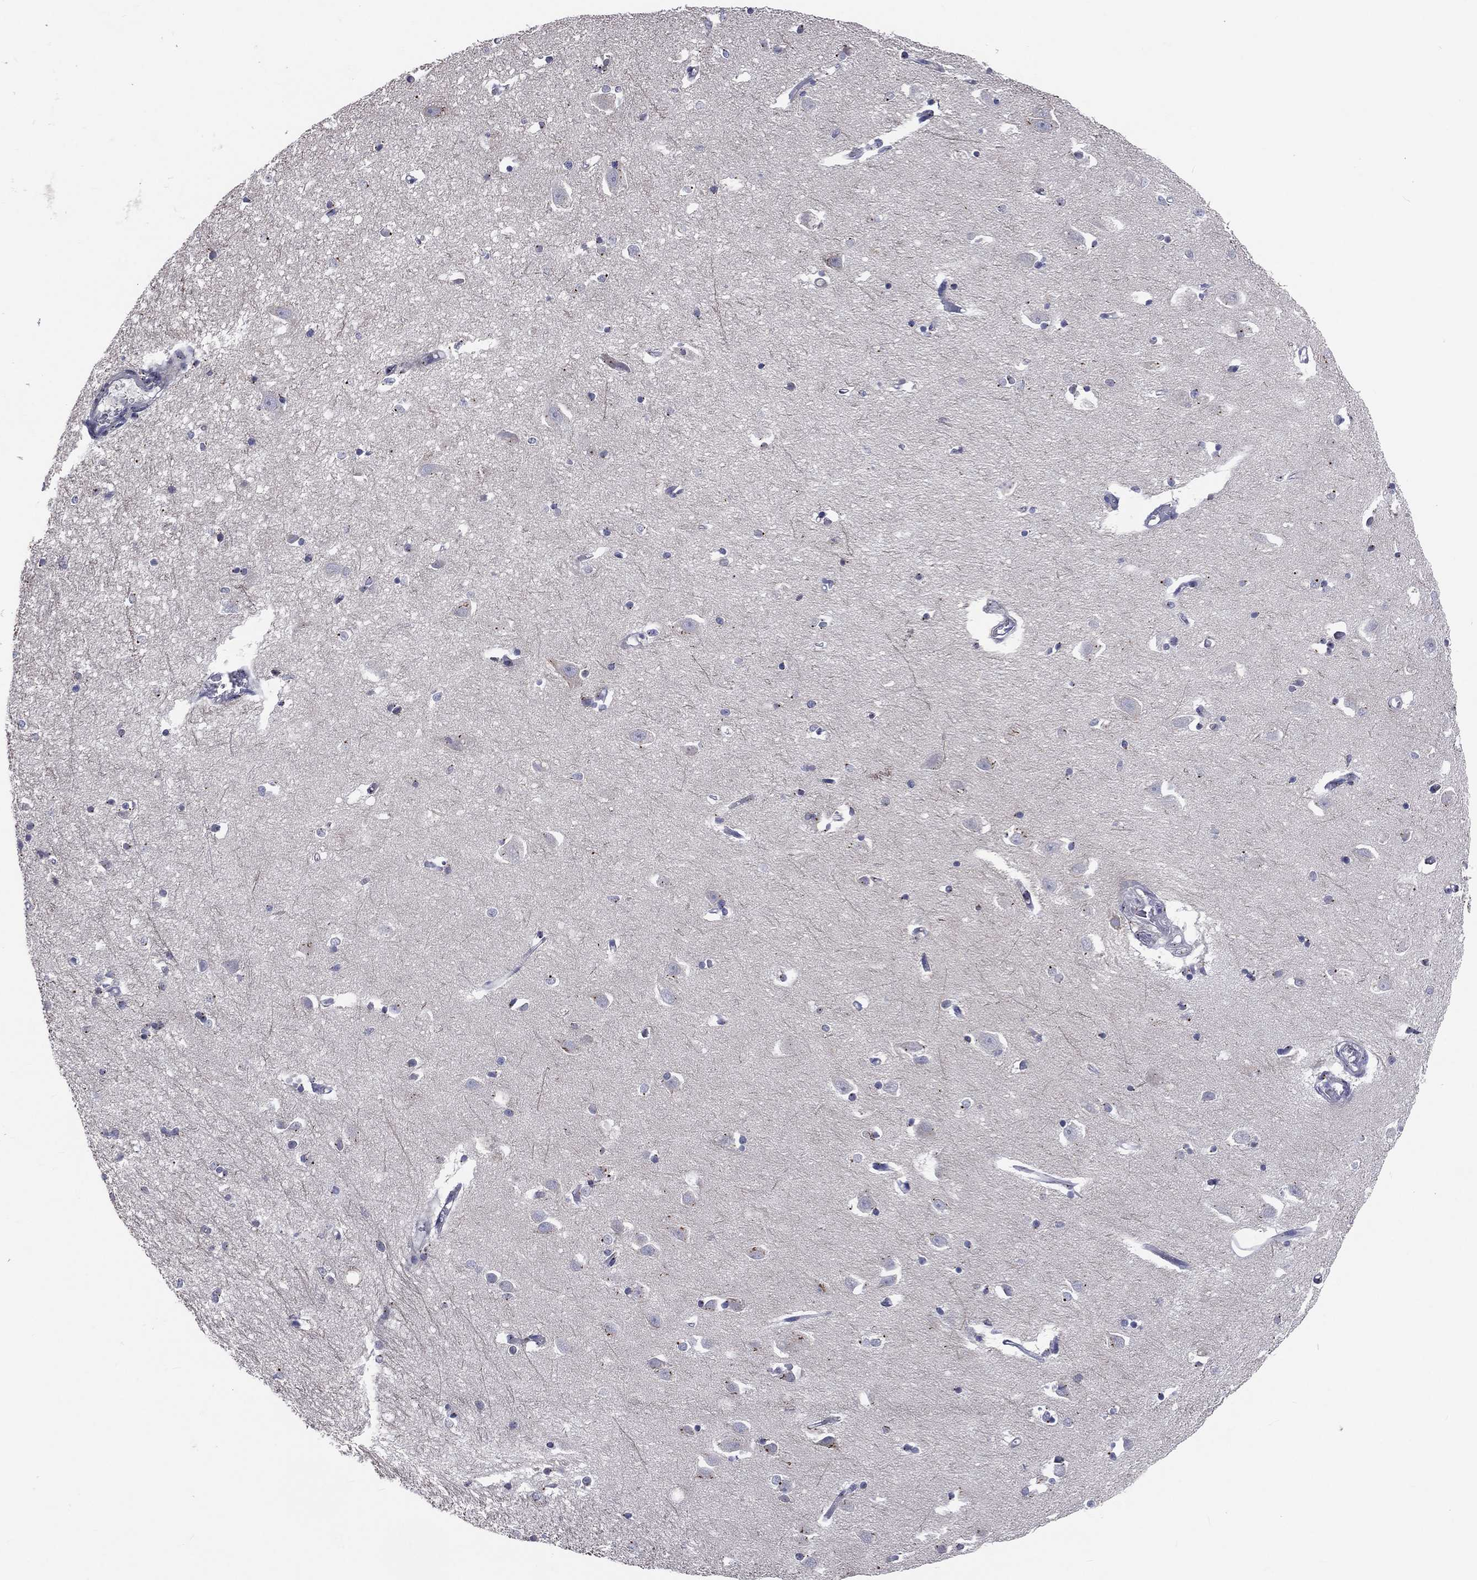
{"staining": {"intensity": "moderate", "quantity": "25%-75%", "location": "cytoplasmic/membranous"}, "tissue": "hippocampus", "cell_type": "Glial cells", "image_type": "normal", "snomed": [{"axis": "morphology", "description": "Normal tissue, NOS"}, {"axis": "topography", "description": "Lateral ventricle wall"}, {"axis": "topography", "description": "Hippocampus"}], "caption": "This photomicrograph displays immunohistochemistry staining of benign human hippocampus, with medium moderate cytoplasmic/membranous staining in approximately 25%-75% of glial cells.", "gene": "CROCC", "patient": {"sex": "female", "age": 63}}